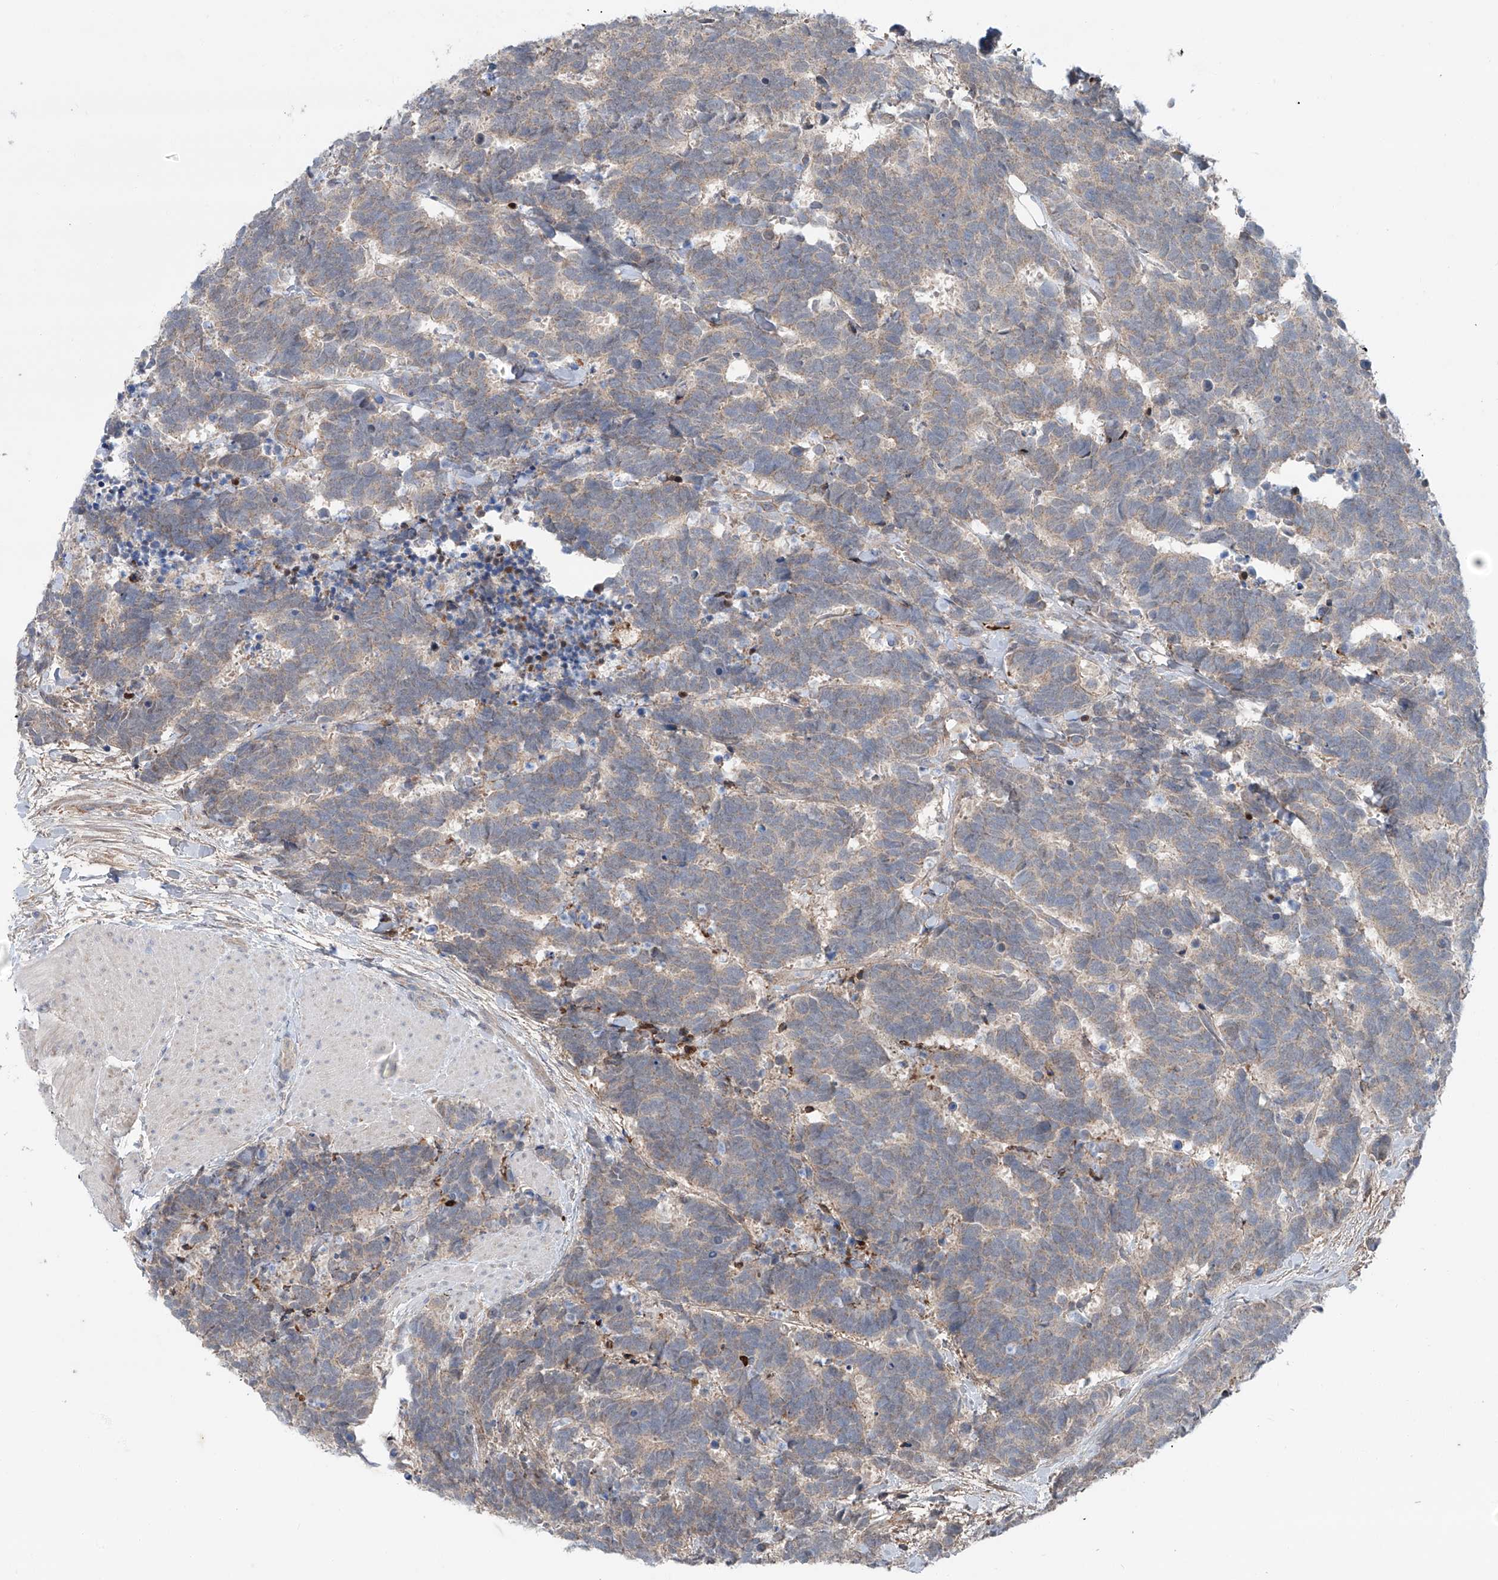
{"staining": {"intensity": "weak", "quantity": "25%-75%", "location": "cytoplasmic/membranous"}, "tissue": "carcinoid", "cell_type": "Tumor cells", "image_type": "cancer", "snomed": [{"axis": "morphology", "description": "Carcinoma, NOS"}, {"axis": "morphology", "description": "Carcinoid, malignant, NOS"}, {"axis": "topography", "description": "Urinary bladder"}], "caption": "Weak cytoplasmic/membranous protein staining is present in approximately 25%-75% of tumor cells in carcinoid.", "gene": "SIX4", "patient": {"sex": "male", "age": 57}}